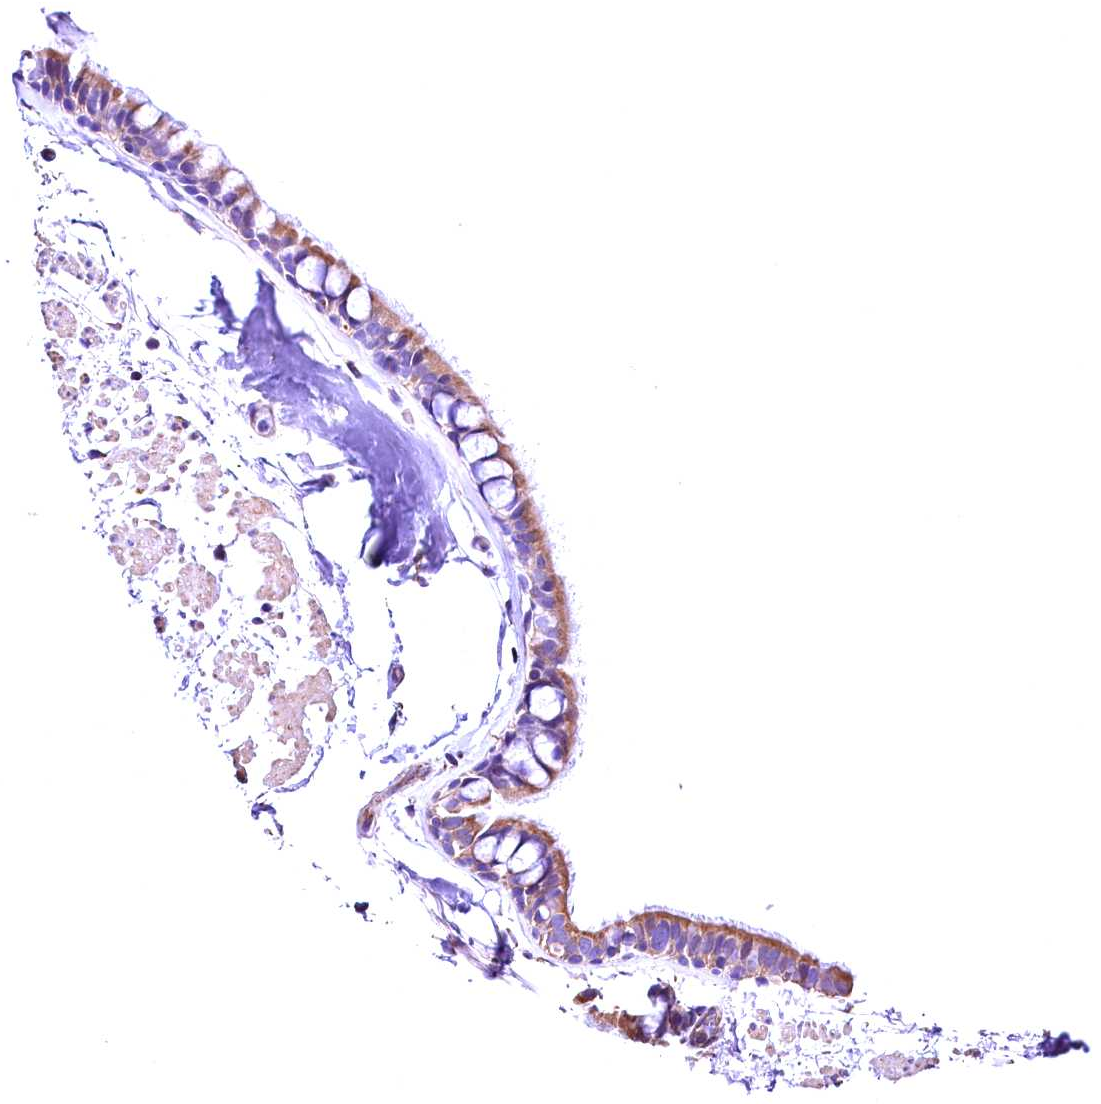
{"staining": {"intensity": "moderate", "quantity": "<25%", "location": "cytoplasmic/membranous"}, "tissue": "bronchus", "cell_type": "Respiratory epithelial cells", "image_type": "normal", "snomed": [{"axis": "morphology", "description": "Normal tissue, NOS"}, {"axis": "topography", "description": "Bronchus"}], "caption": "IHC staining of unremarkable bronchus, which displays low levels of moderate cytoplasmic/membranous staining in approximately <25% of respiratory epithelial cells indicating moderate cytoplasmic/membranous protein expression. The staining was performed using DAB (3,3'-diaminobenzidine) (brown) for protein detection and nuclei were counterstained in hematoxylin (blue).", "gene": "ACAA2", "patient": {"sex": "male", "age": 65}}